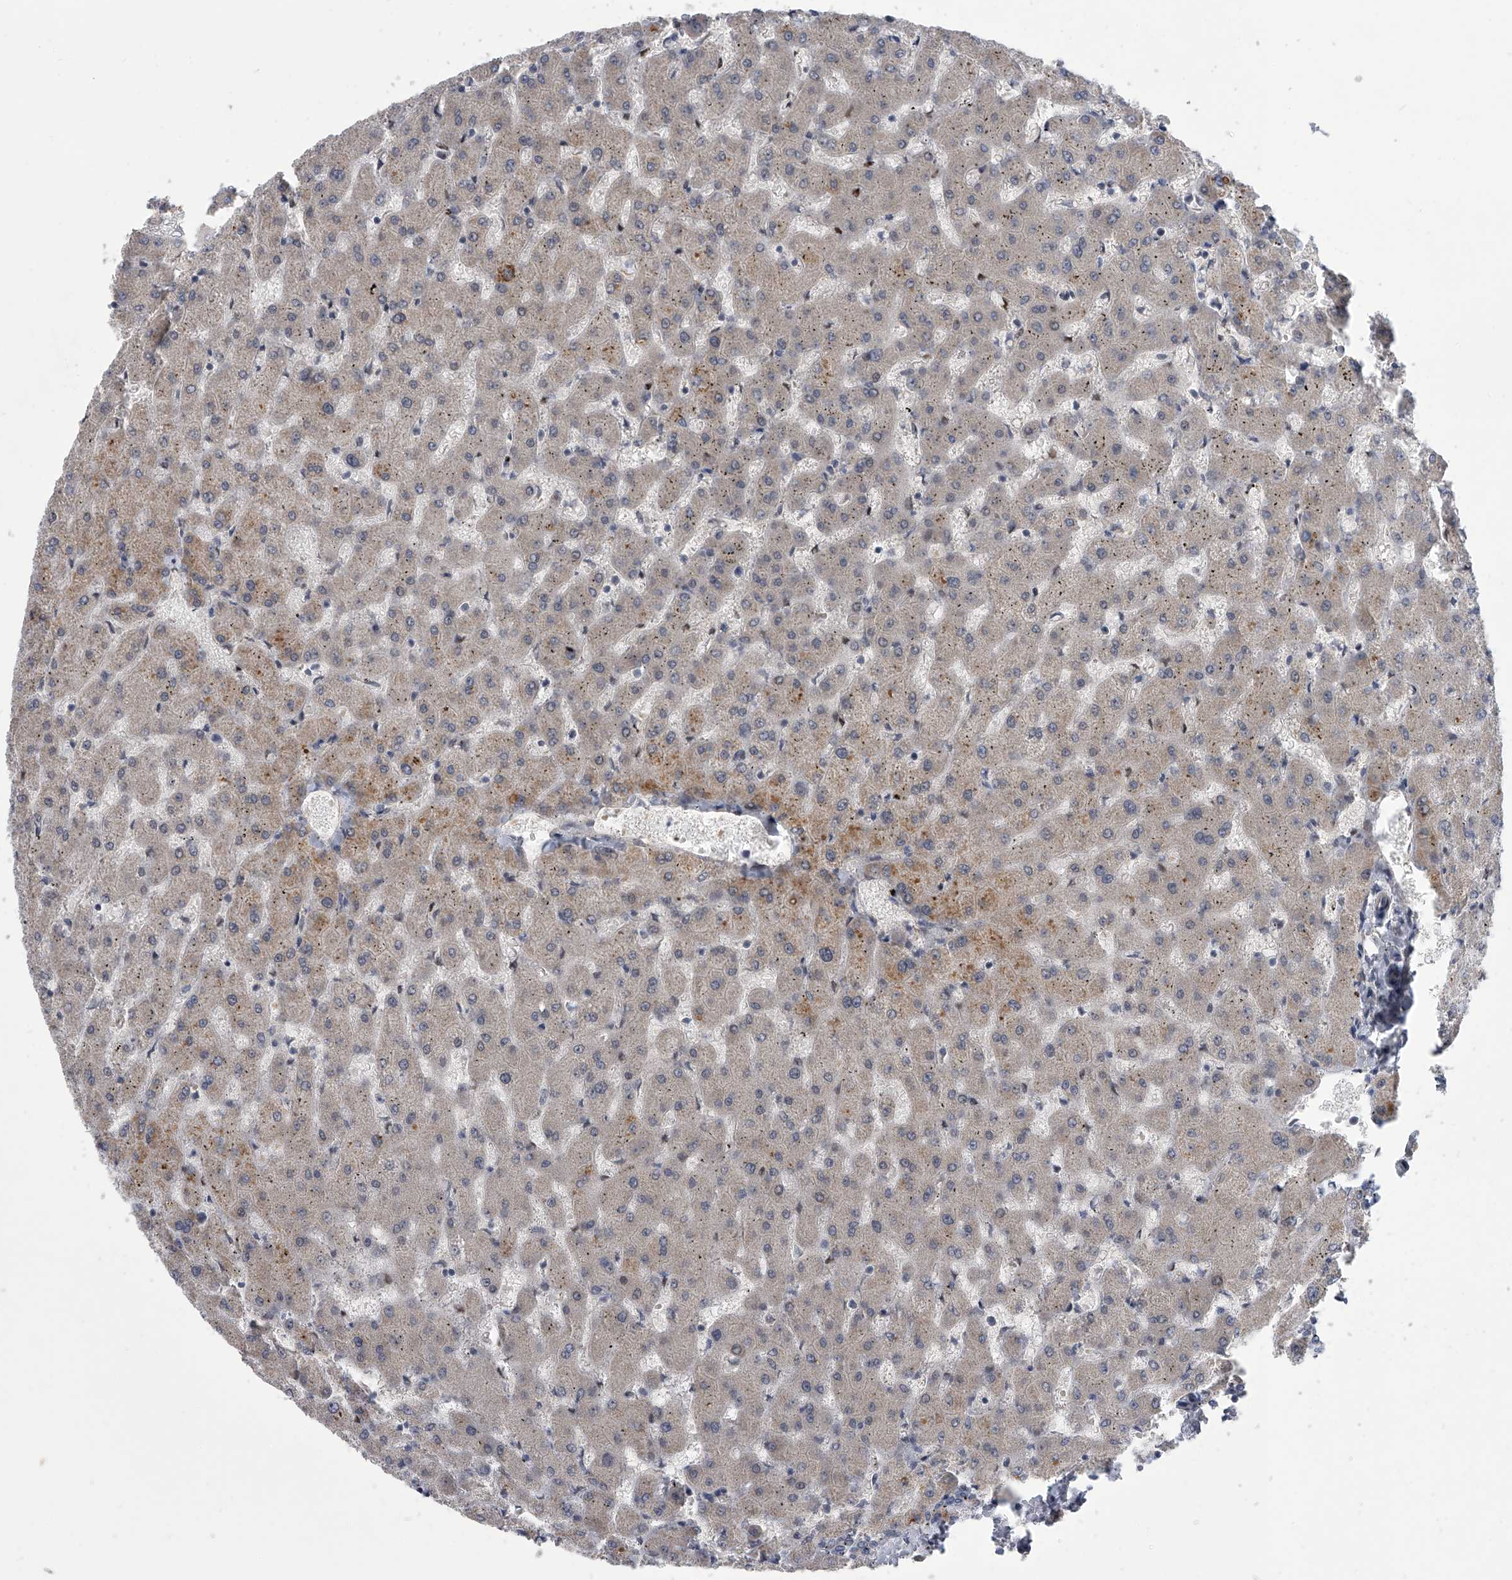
{"staining": {"intensity": "negative", "quantity": "none", "location": "none"}, "tissue": "liver", "cell_type": "Cholangiocytes", "image_type": "normal", "snomed": [{"axis": "morphology", "description": "Normal tissue, NOS"}, {"axis": "topography", "description": "Liver"}], "caption": "A high-resolution photomicrograph shows immunohistochemistry staining of normal liver, which displays no significant staining in cholangiocytes.", "gene": "ZNF426", "patient": {"sex": "female", "age": 63}}